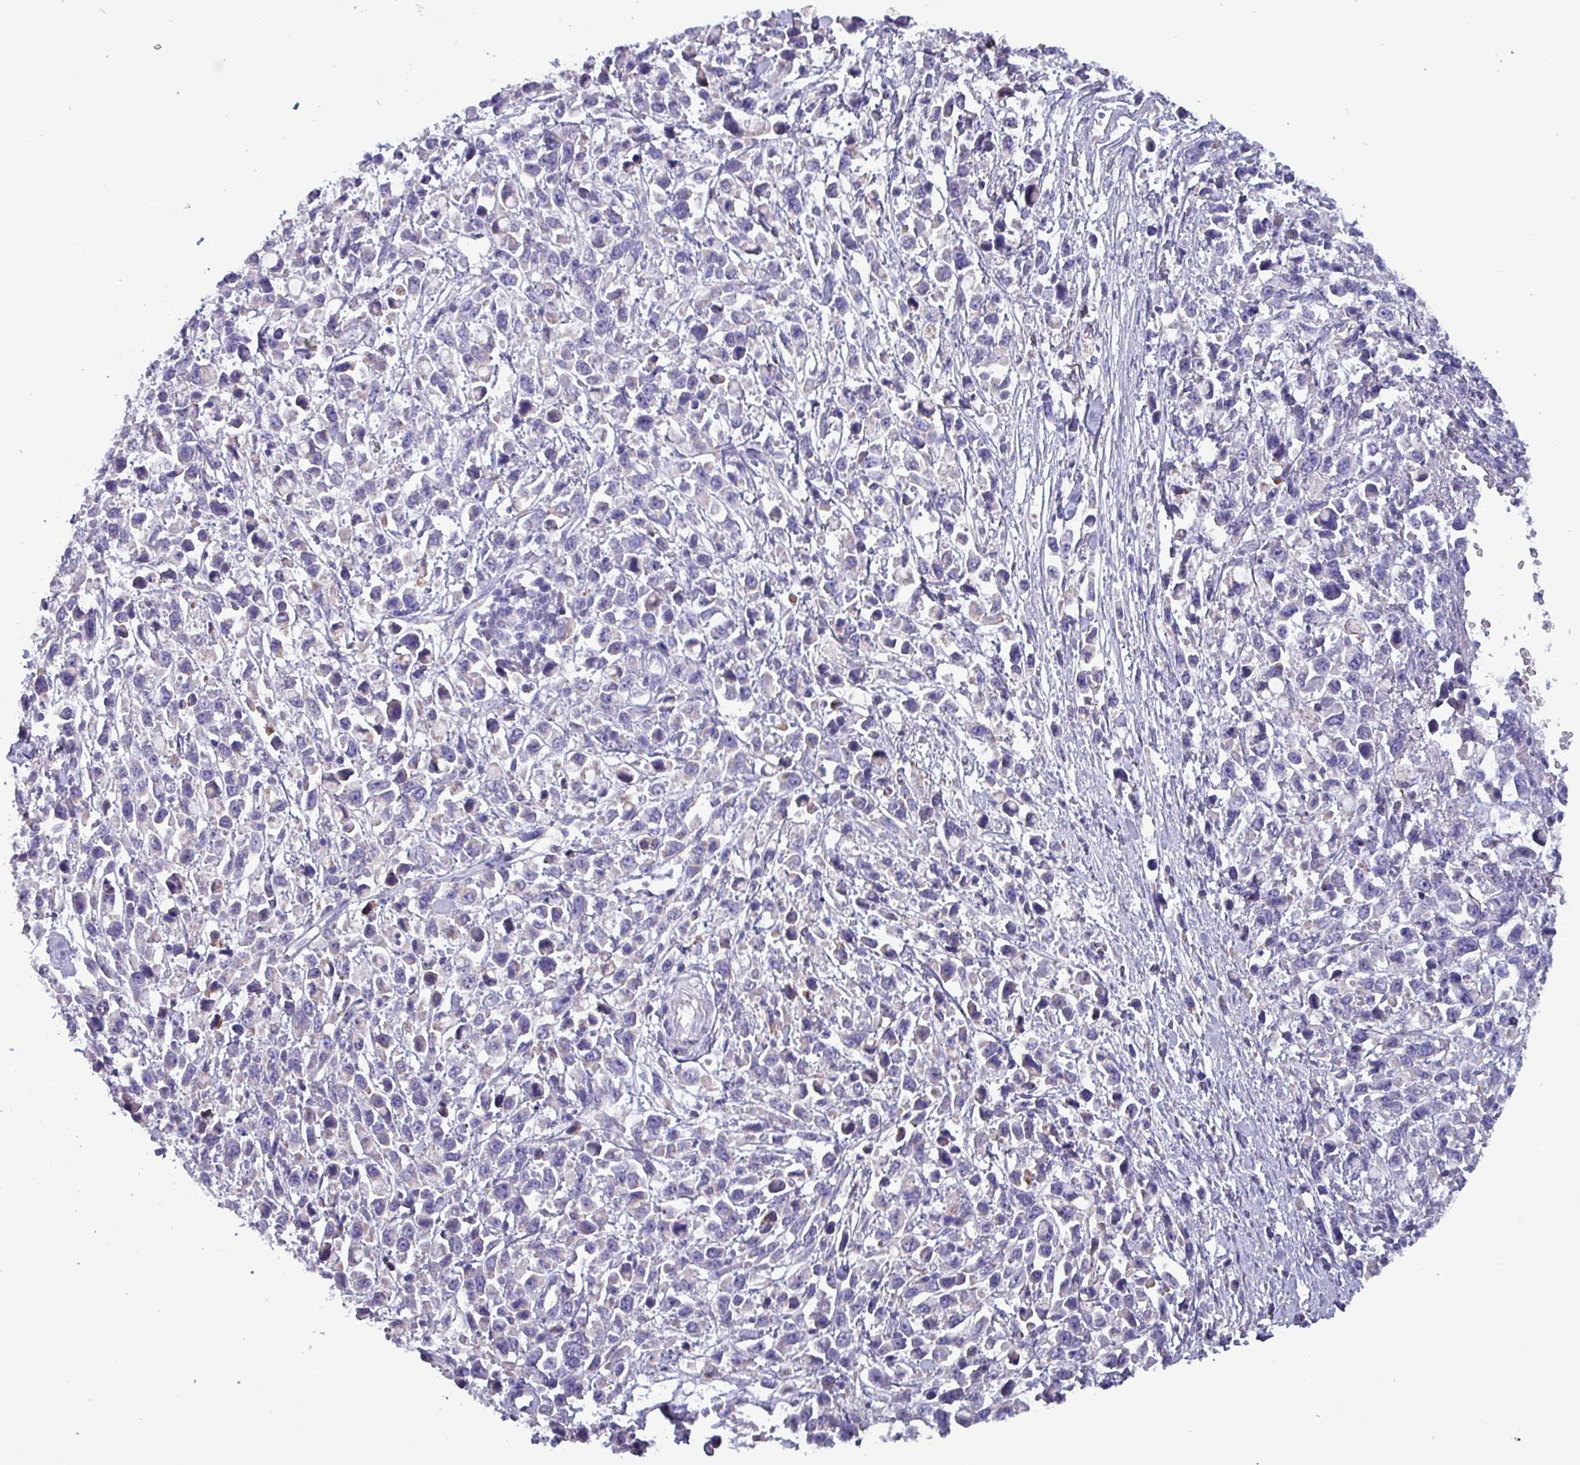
{"staining": {"intensity": "negative", "quantity": "none", "location": "none"}, "tissue": "stomach cancer", "cell_type": "Tumor cells", "image_type": "cancer", "snomed": [{"axis": "morphology", "description": "Adenocarcinoma, NOS"}, {"axis": "topography", "description": "Stomach"}], "caption": "A histopathology image of stomach cancer (adenocarcinoma) stained for a protein demonstrates no brown staining in tumor cells.", "gene": "HSD3B7", "patient": {"sex": "female", "age": 81}}